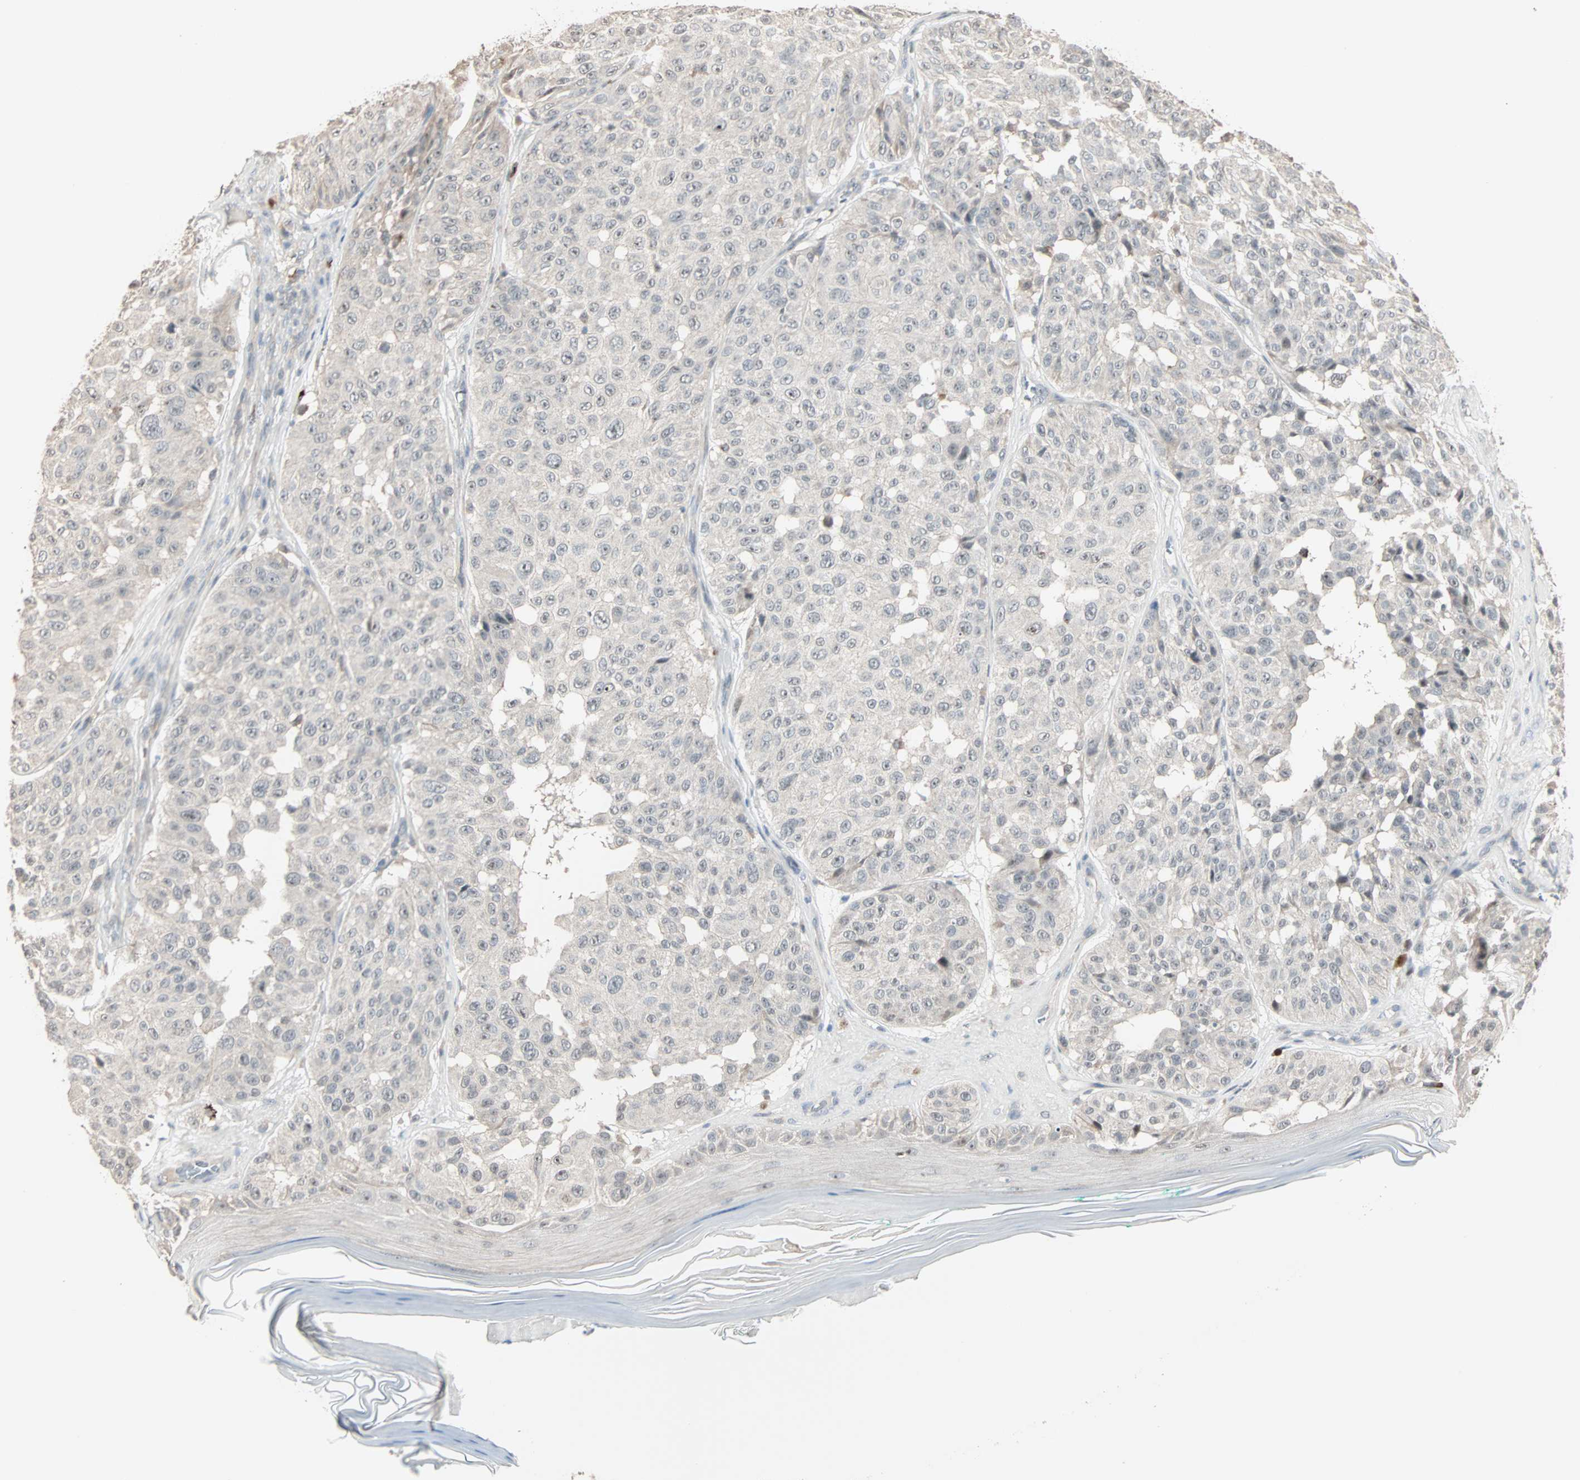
{"staining": {"intensity": "weak", "quantity": "25%-75%", "location": "cytoplasmic/membranous,nuclear"}, "tissue": "melanoma", "cell_type": "Tumor cells", "image_type": "cancer", "snomed": [{"axis": "morphology", "description": "Malignant melanoma, NOS"}, {"axis": "topography", "description": "Skin"}], "caption": "The photomicrograph demonstrates immunohistochemical staining of melanoma. There is weak cytoplasmic/membranous and nuclear expression is identified in approximately 25%-75% of tumor cells.", "gene": "KDM4A", "patient": {"sex": "female", "age": 46}}